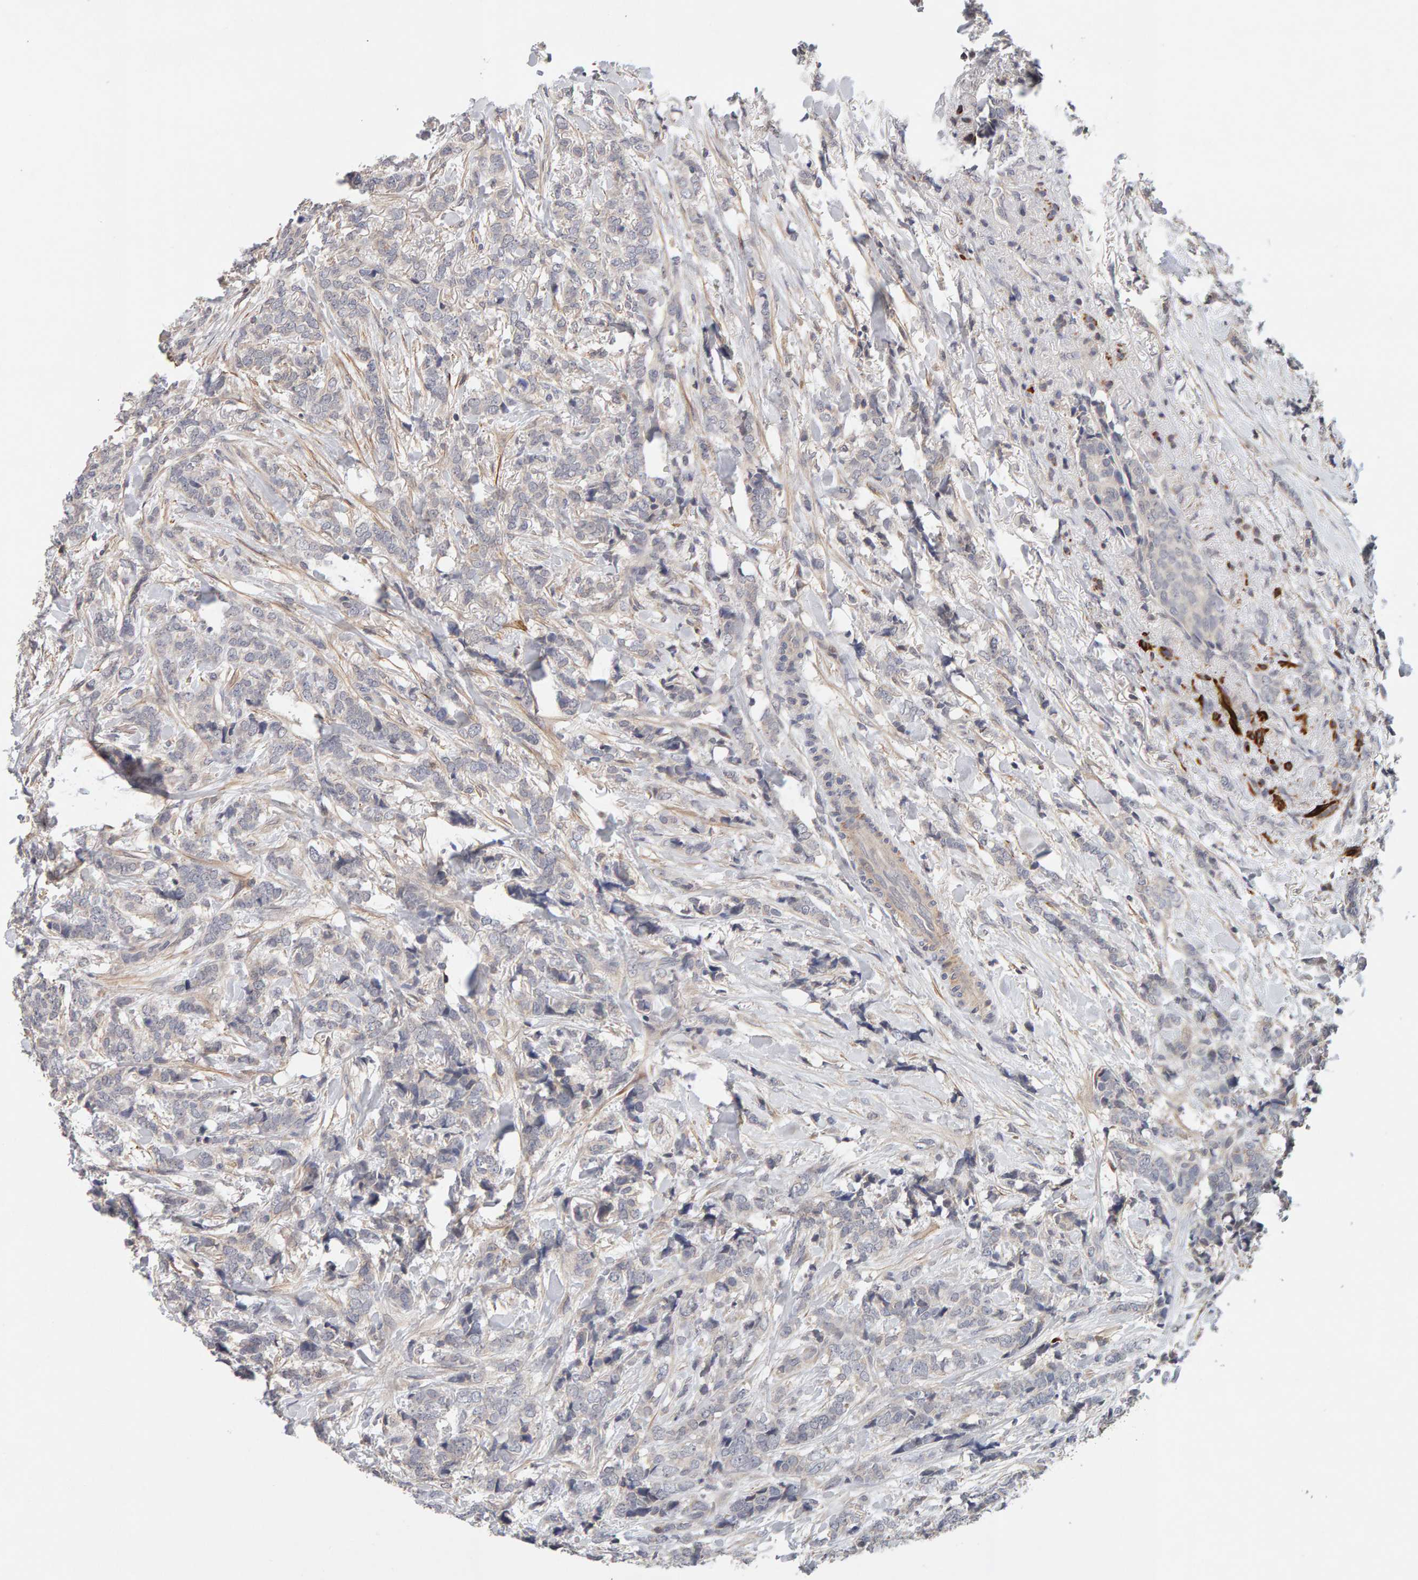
{"staining": {"intensity": "negative", "quantity": "none", "location": "none"}, "tissue": "breast cancer", "cell_type": "Tumor cells", "image_type": "cancer", "snomed": [{"axis": "morphology", "description": "Lobular carcinoma"}, {"axis": "topography", "description": "Skin"}, {"axis": "topography", "description": "Breast"}], "caption": "Tumor cells show no significant expression in breast cancer.", "gene": "NUDCD1", "patient": {"sex": "female", "age": 46}}